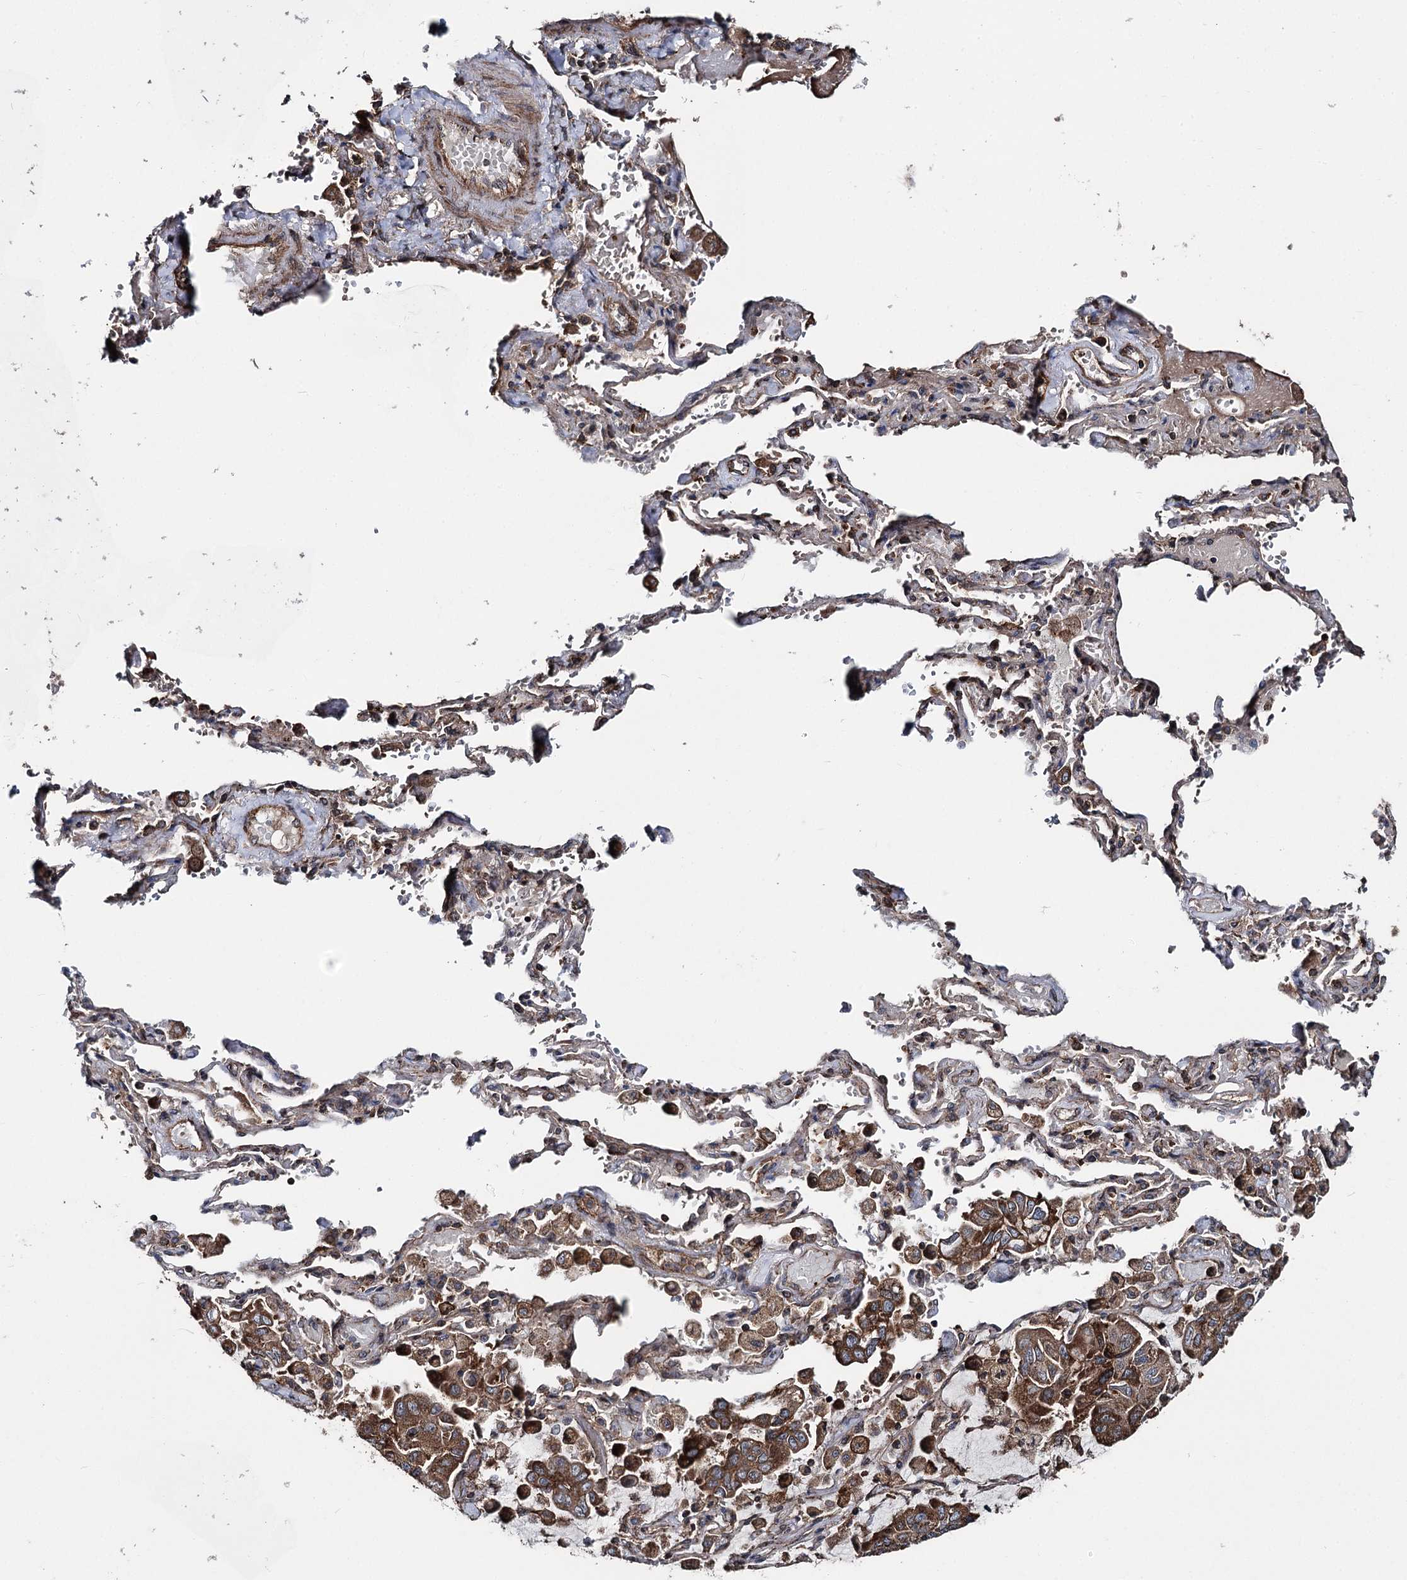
{"staining": {"intensity": "moderate", "quantity": ">75%", "location": "cytoplasmic/membranous"}, "tissue": "lung cancer", "cell_type": "Tumor cells", "image_type": "cancer", "snomed": [{"axis": "morphology", "description": "Adenocarcinoma, NOS"}, {"axis": "topography", "description": "Lung"}], "caption": "The micrograph reveals a brown stain indicating the presence of a protein in the cytoplasmic/membranous of tumor cells in lung cancer (adenocarcinoma).", "gene": "ITFG2", "patient": {"sex": "male", "age": 64}}